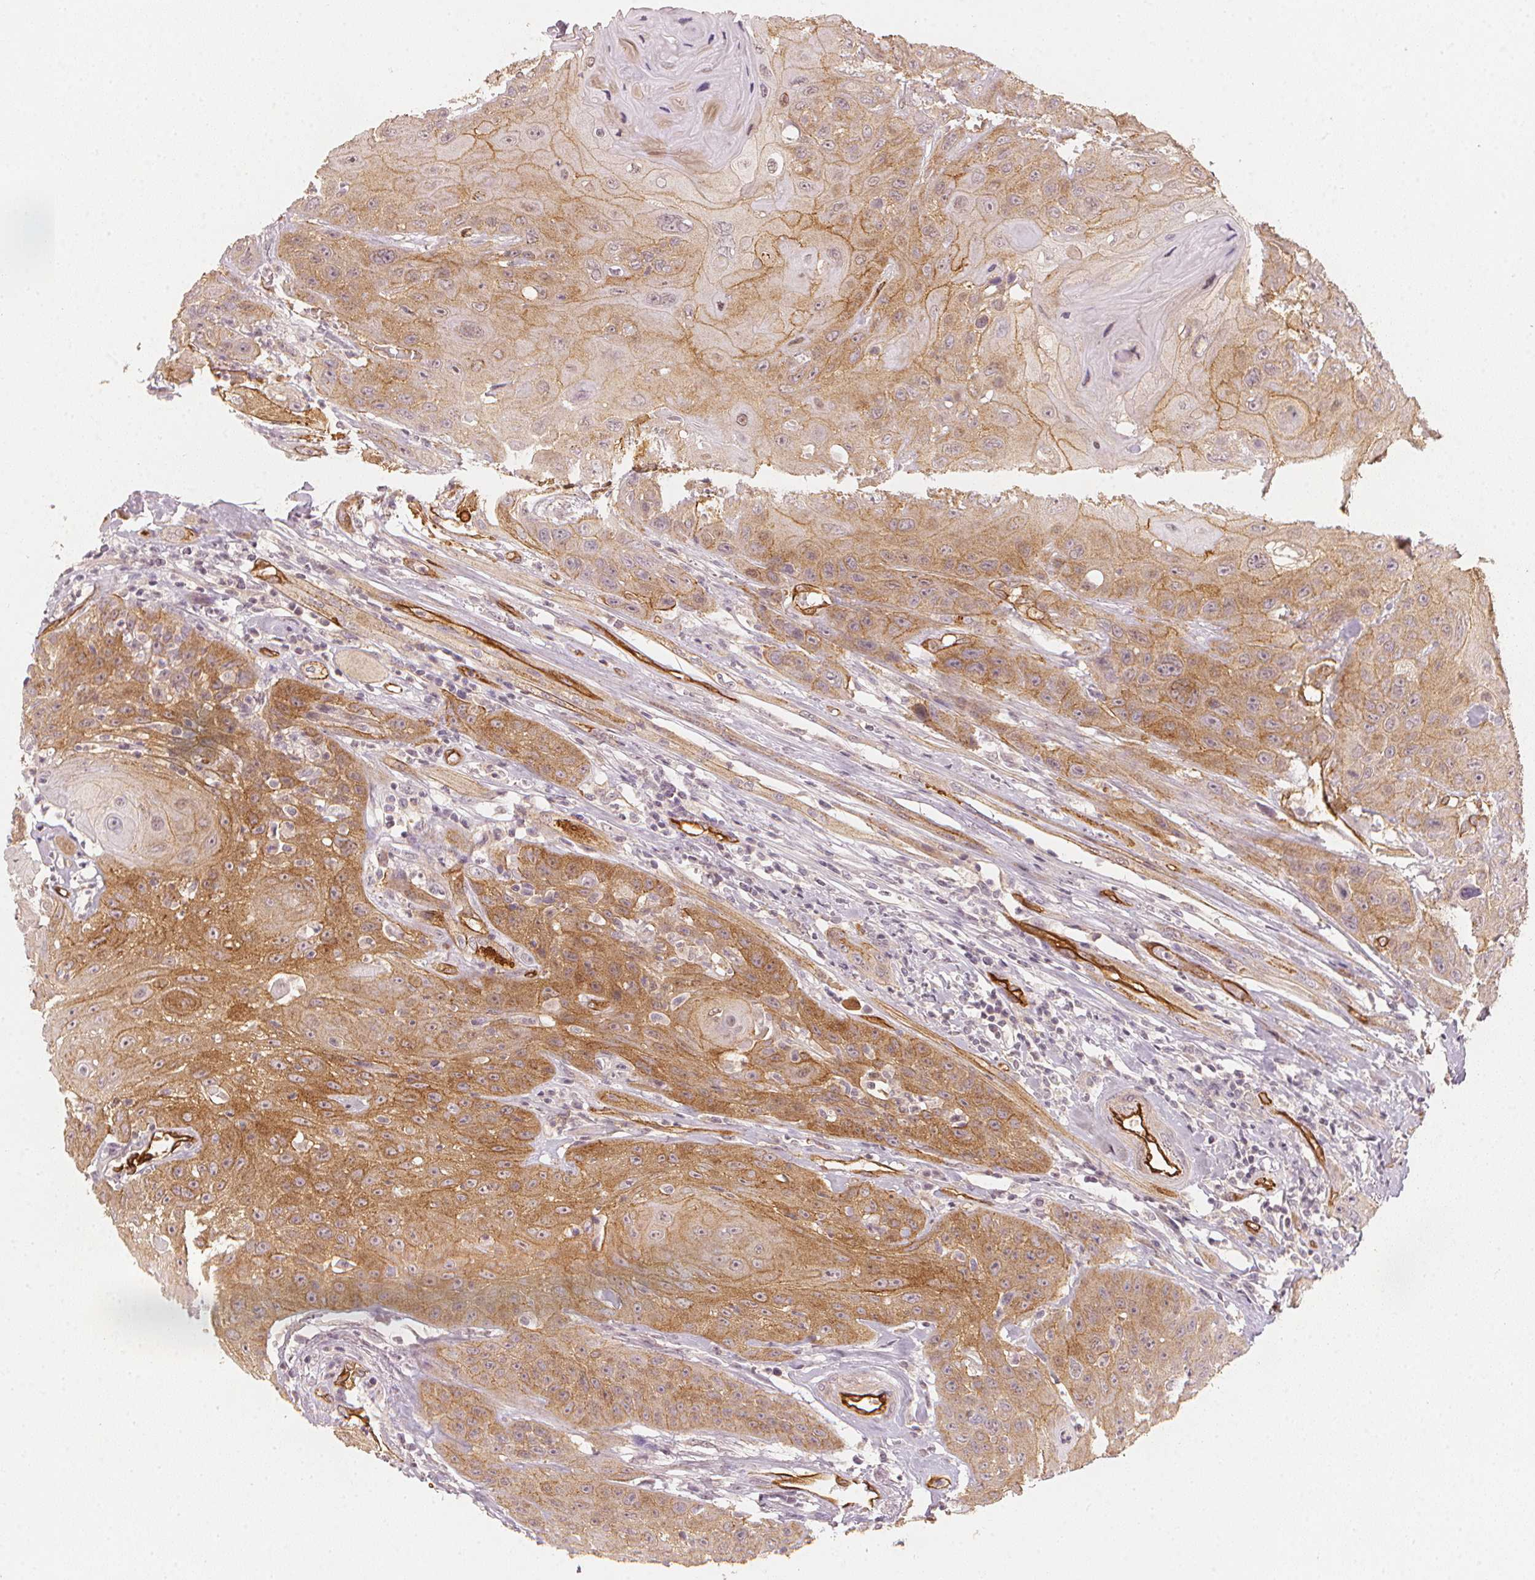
{"staining": {"intensity": "moderate", "quantity": ">75%", "location": "cytoplasmic/membranous"}, "tissue": "head and neck cancer", "cell_type": "Tumor cells", "image_type": "cancer", "snomed": [{"axis": "morphology", "description": "Squamous cell carcinoma, NOS"}, {"axis": "topography", "description": "Head-Neck"}], "caption": "Protein expression analysis of human head and neck cancer reveals moderate cytoplasmic/membranous staining in about >75% of tumor cells.", "gene": "CIB1", "patient": {"sex": "female", "age": 59}}